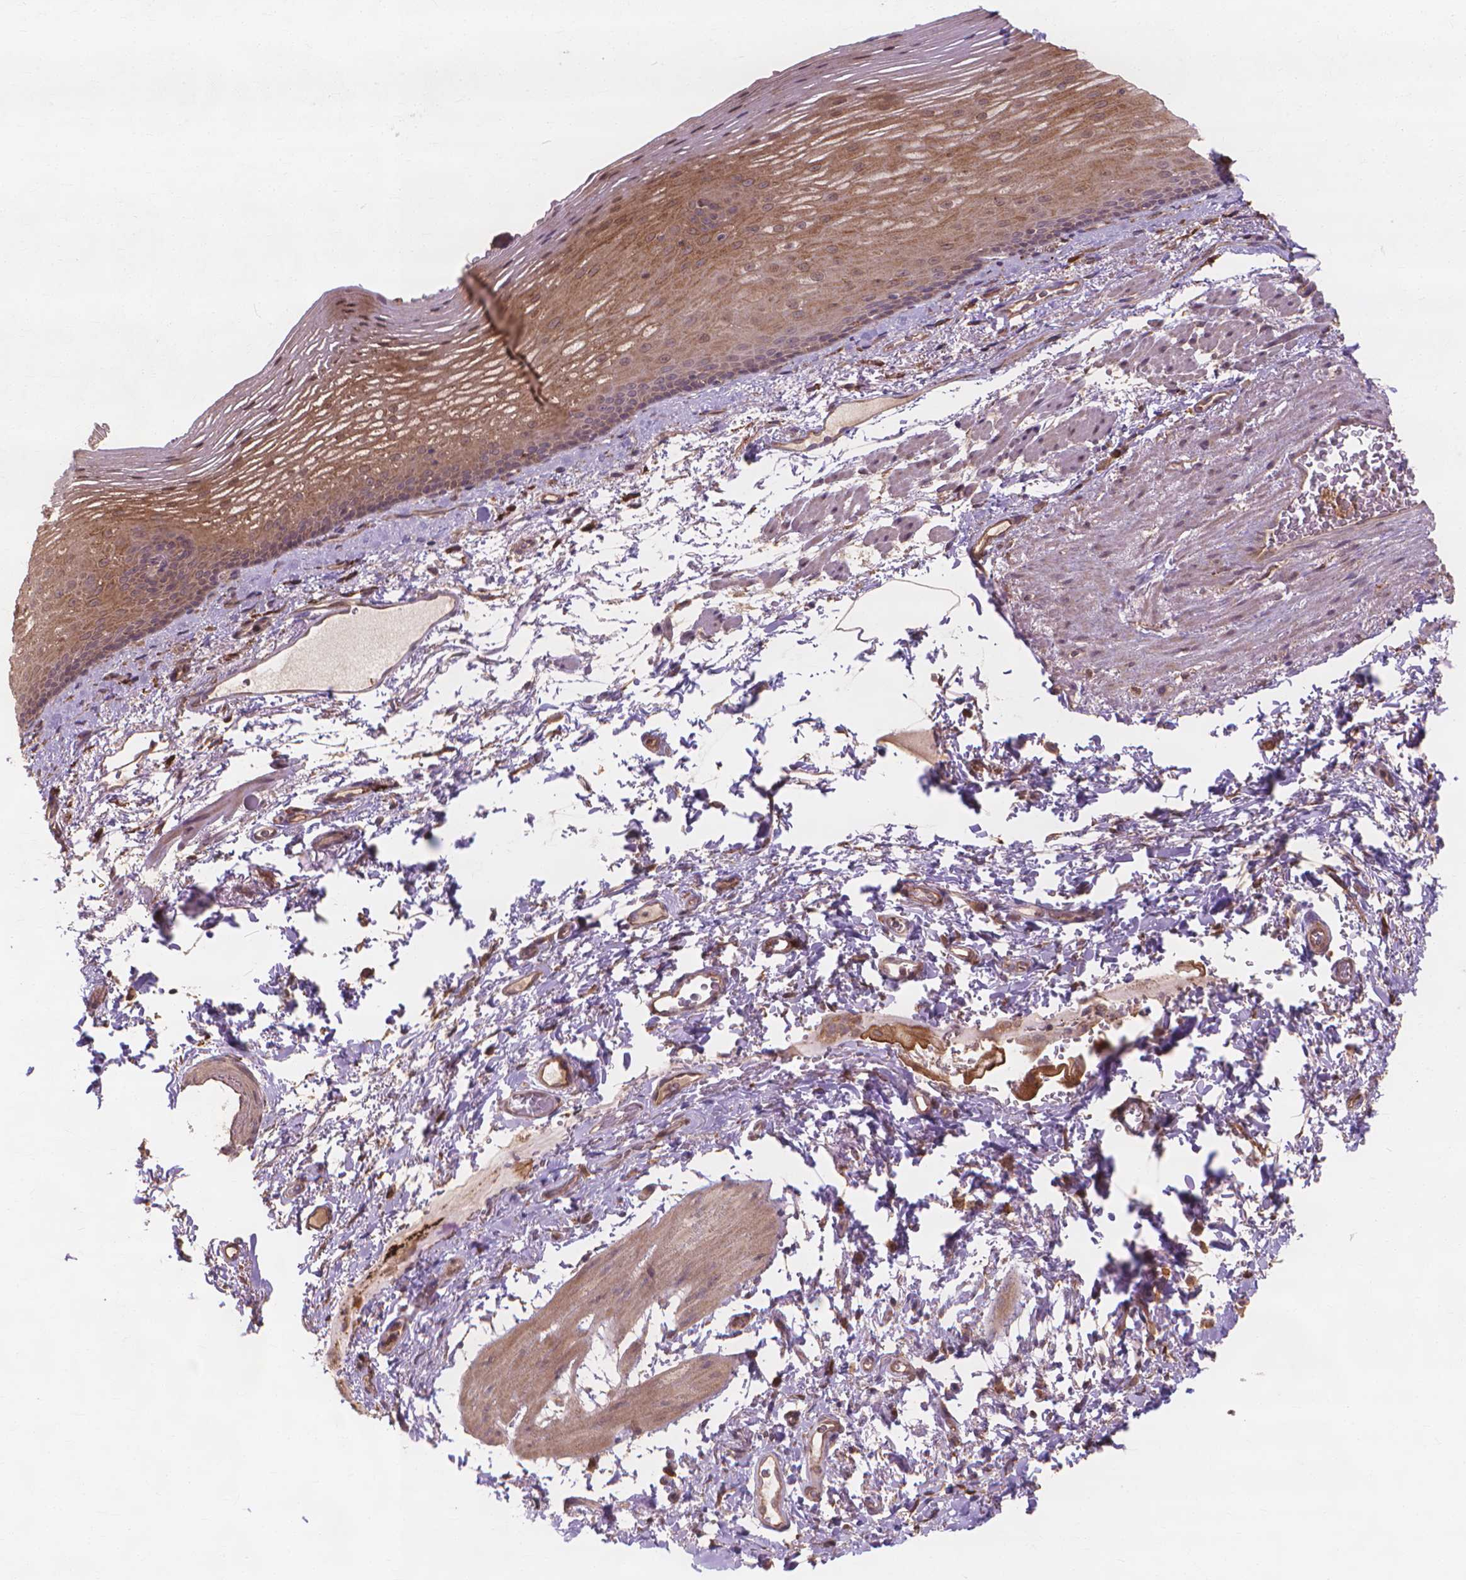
{"staining": {"intensity": "moderate", "quantity": ">75%", "location": "cytoplasmic/membranous"}, "tissue": "esophagus", "cell_type": "Squamous epithelial cells", "image_type": "normal", "snomed": [{"axis": "morphology", "description": "Normal tissue, NOS"}, {"axis": "topography", "description": "Esophagus"}], "caption": "Immunohistochemical staining of benign esophagus displays medium levels of moderate cytoplasmic/membranous staining in about >75% of squamous epithelial cells. (DAB IHC with brightfield microscopy, high magnification).", "gene": "TAB2", "patient": {"sex": "male", "age": 76}}